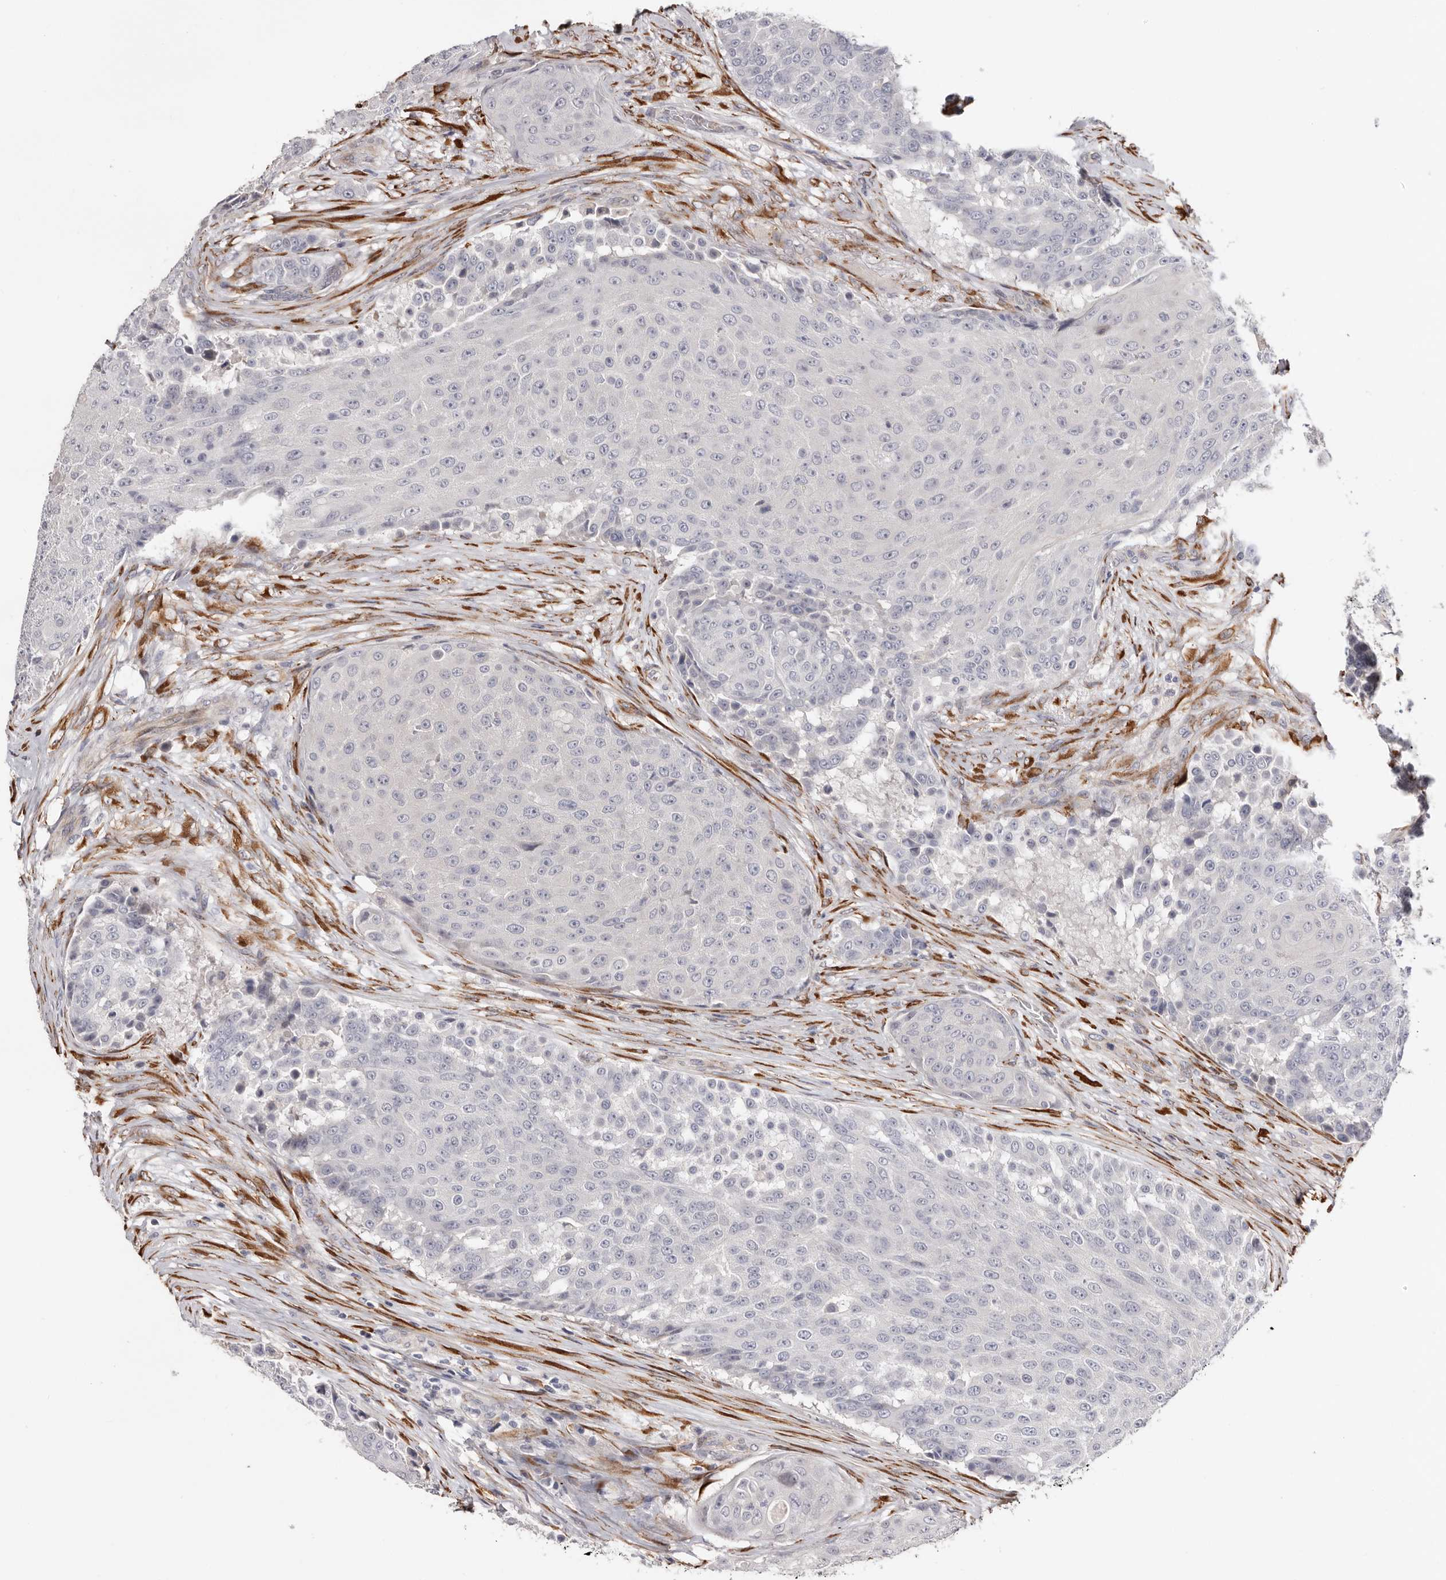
{"staining": {"intensity": "negative", "quantity": "none", "location": "none"}, "tissue": "urothelial cancer", "cell_type": "Tumor cells", "image_type": "cancer", "snomed": [{"axis": "morphology", "description": "Urothelial carcinoma, High grade"}, {"axis": "topography", "description": "Urinary bladder"}], "caption": "Micrograph shows no significant protein staining in tumor cells of urothelial carcinoma (high-grade).", "gene": "USH1C", "patient": {"sex": "female", "age": 63}}